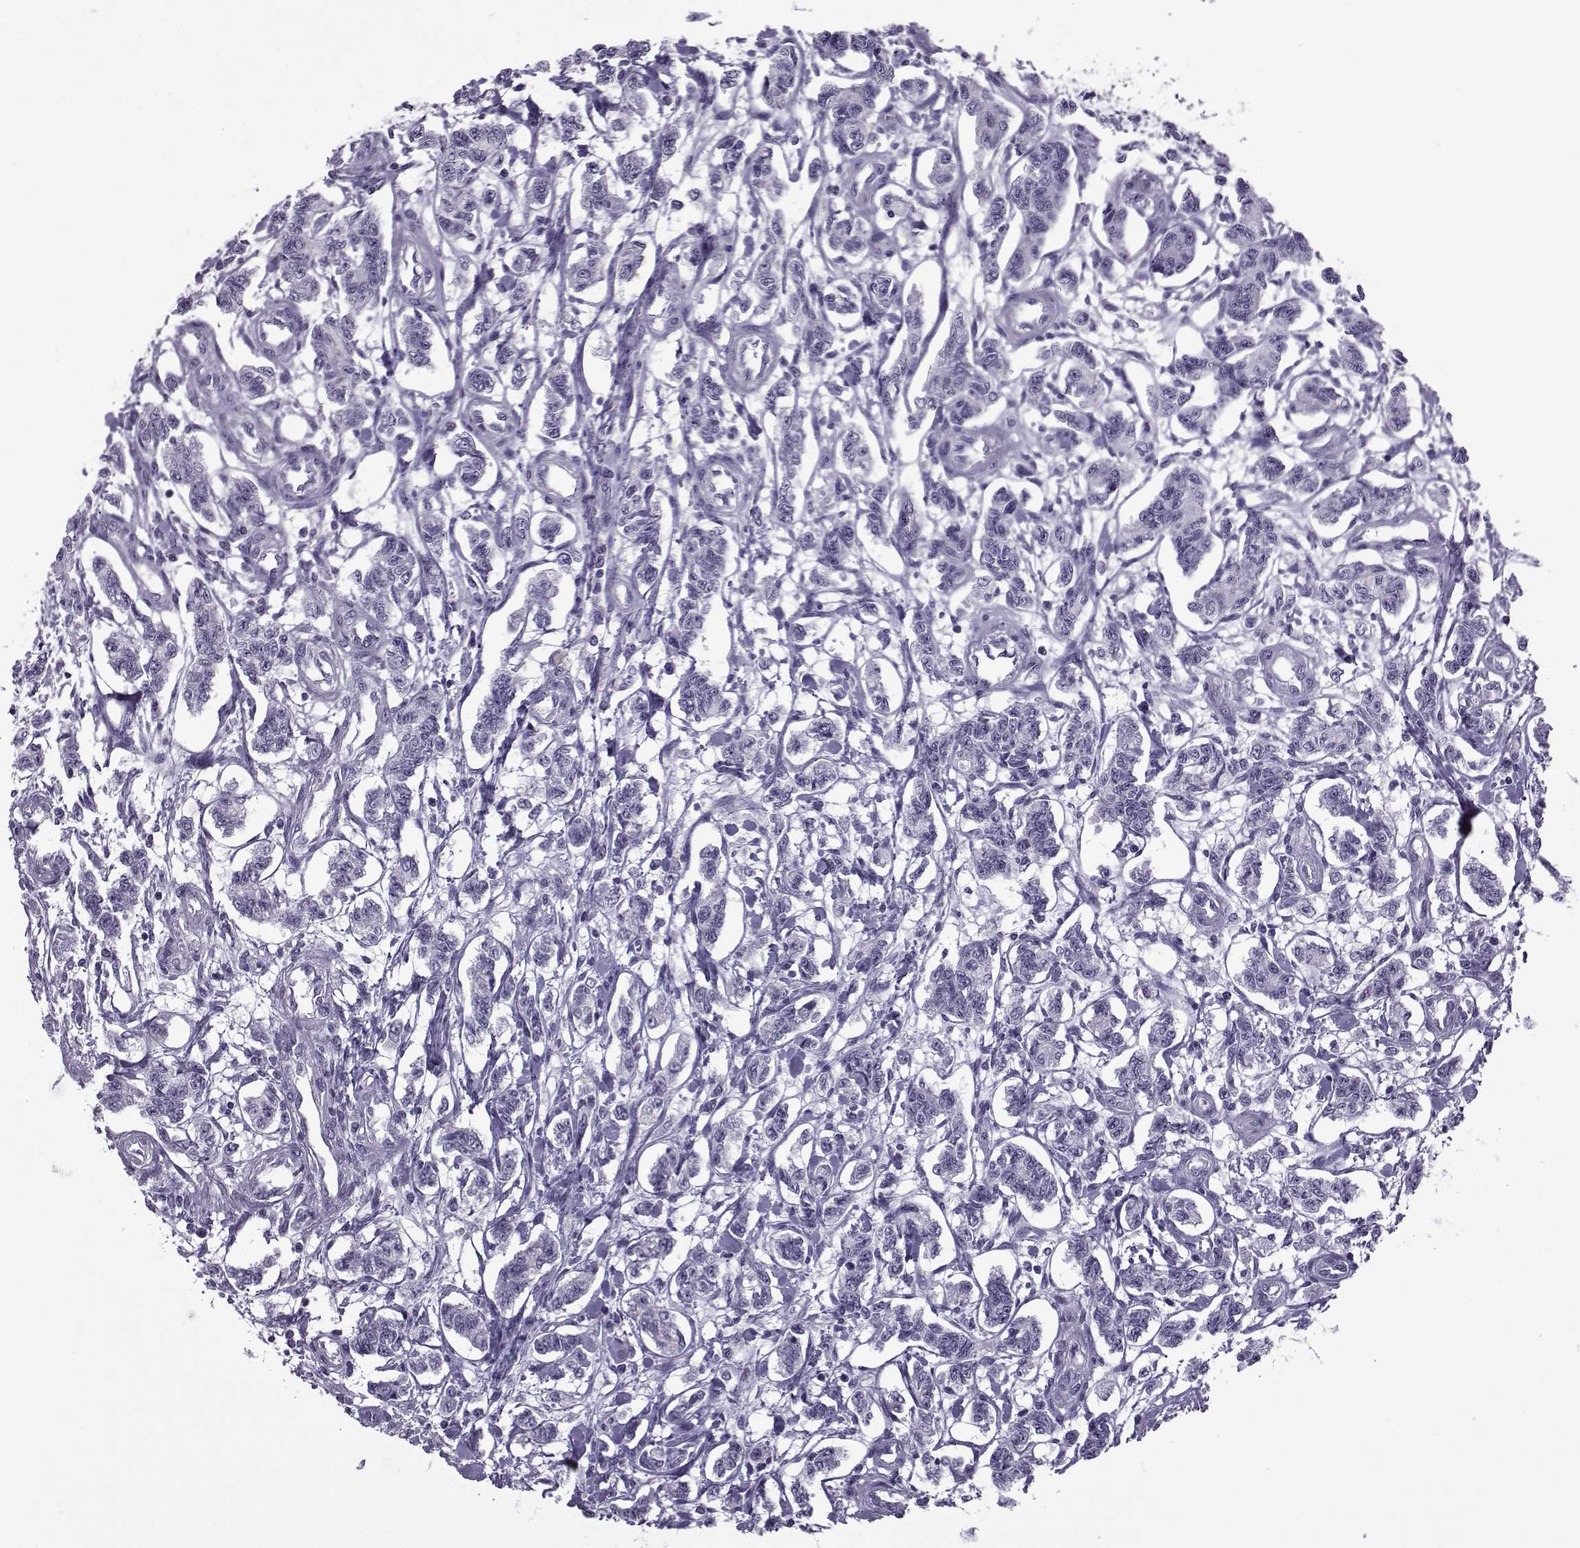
{"staining": {"intensity": "negative", "quantity": "none", "location": "none"}, "tissue": "carcinoid", "cell_type": "Tumor cells", "image_type": "cancer", "snomed": [{"axis": "morphology", "description": "Carcinoid, malignant, NOS"}, {"axis": "topography", "description": "Kidney"}], "caption": "Immunohistochemistry micrograph of neoplastic tissue: carcinoid (malignant) stained with DAB shows no significant protein expression in tumor cells.", "gene": "OIP5", "patient": {"sex": "female", "age": 41}}